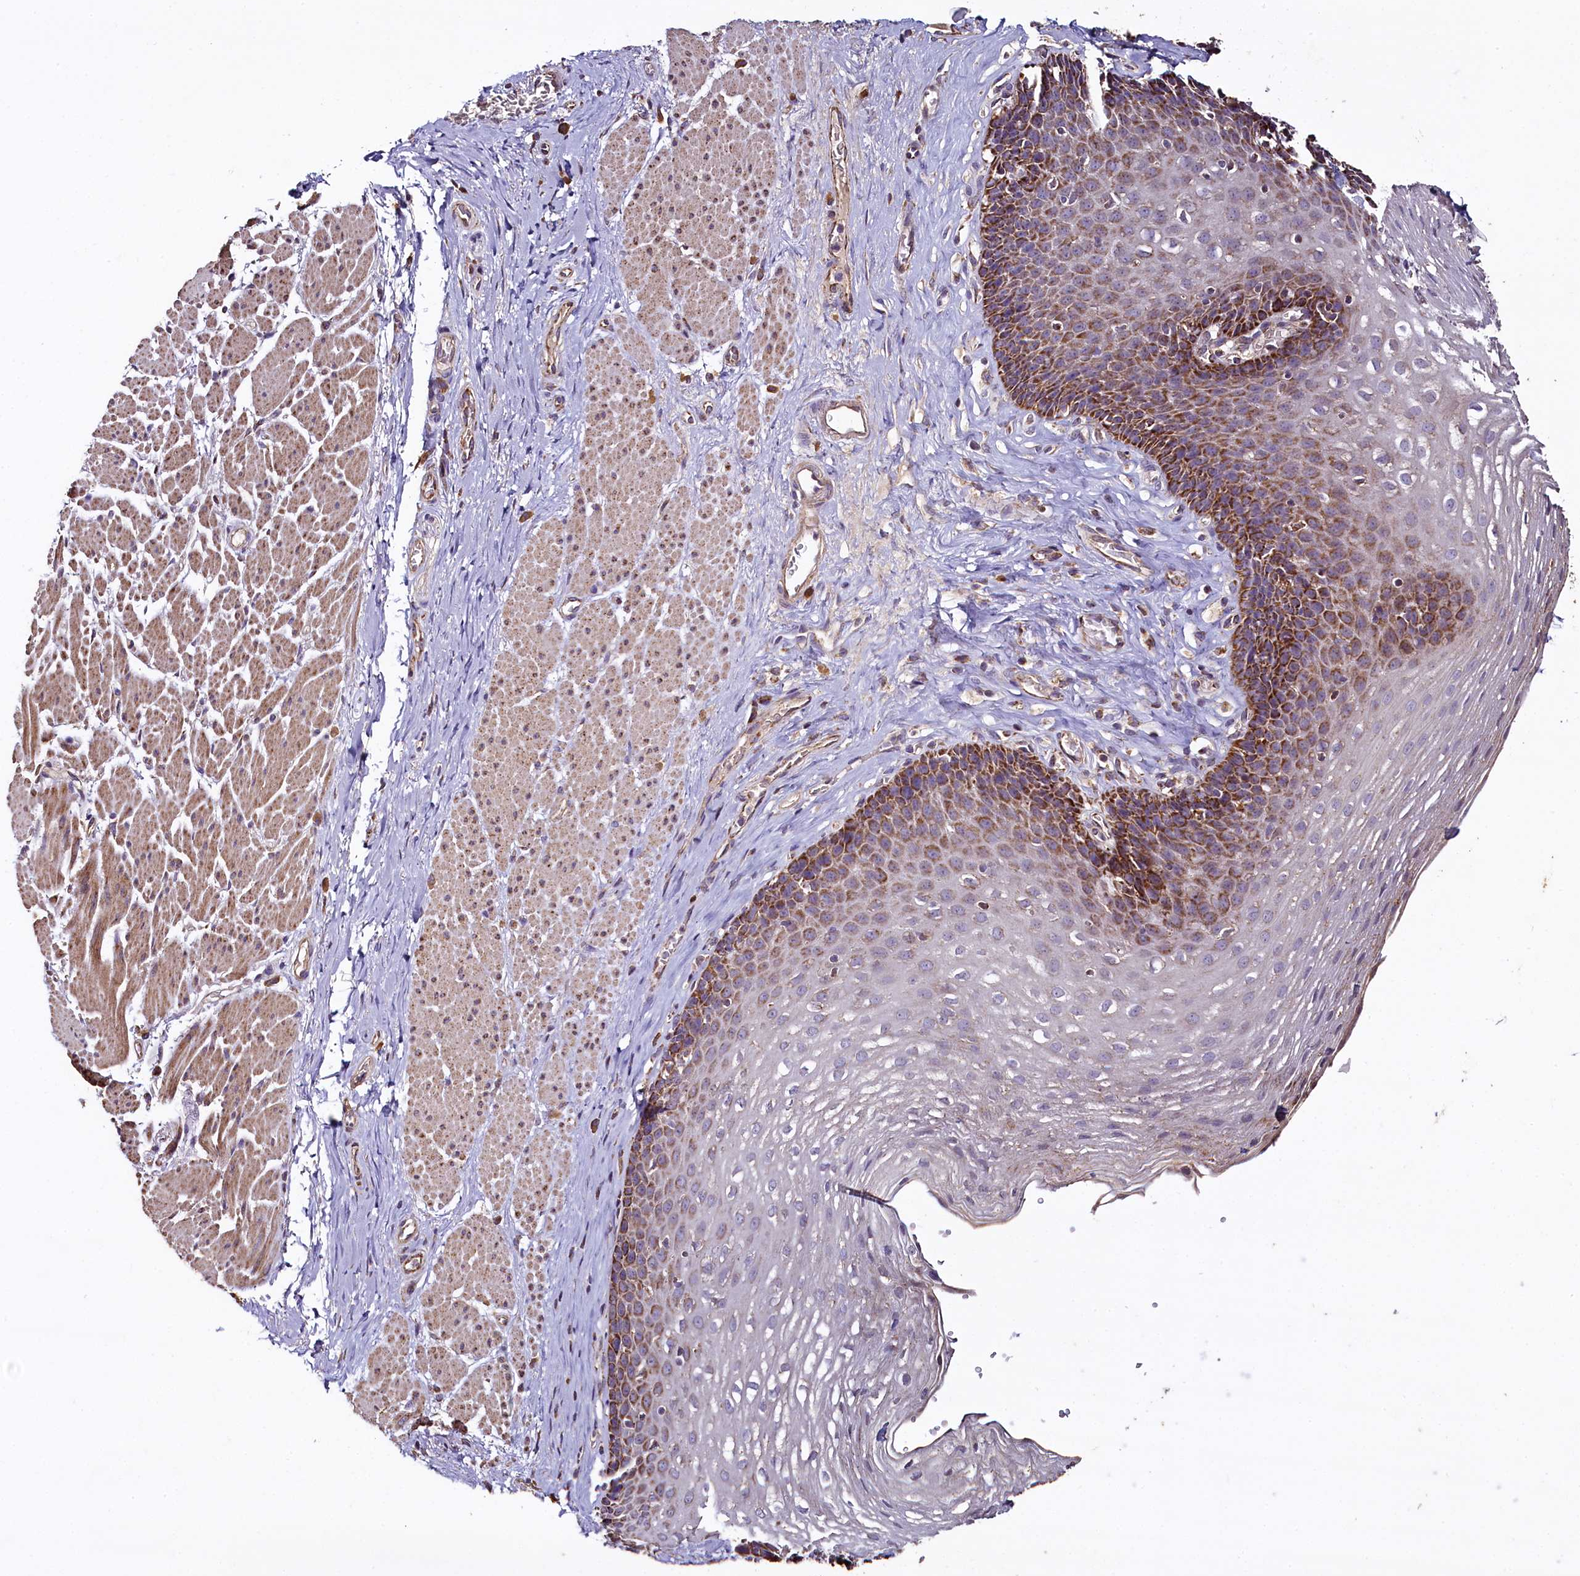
{"staining": {"intensity": "strong", "quantity": "25%-75%", "location": "cytoplasmic/membranous"}, "tissue": "esophagus", "cell_type": "Squamous epithelial cells", "image_type": "normal", "snomed": [{"axis": "morphology", "description": "Normal tissue, NOS"}, {"axis": "topography", "description": "Esophagus"}], "caption": "Brown immunohistochemical staining in unremarkable human esophagus reveals strong cytoplasmic/membranous expression in approximately 25%-75% of squamous epithelial cells. Nuclei are stained in blue.", "gene": "COQ9", "patient": {"sex": "female", "age": 66}}